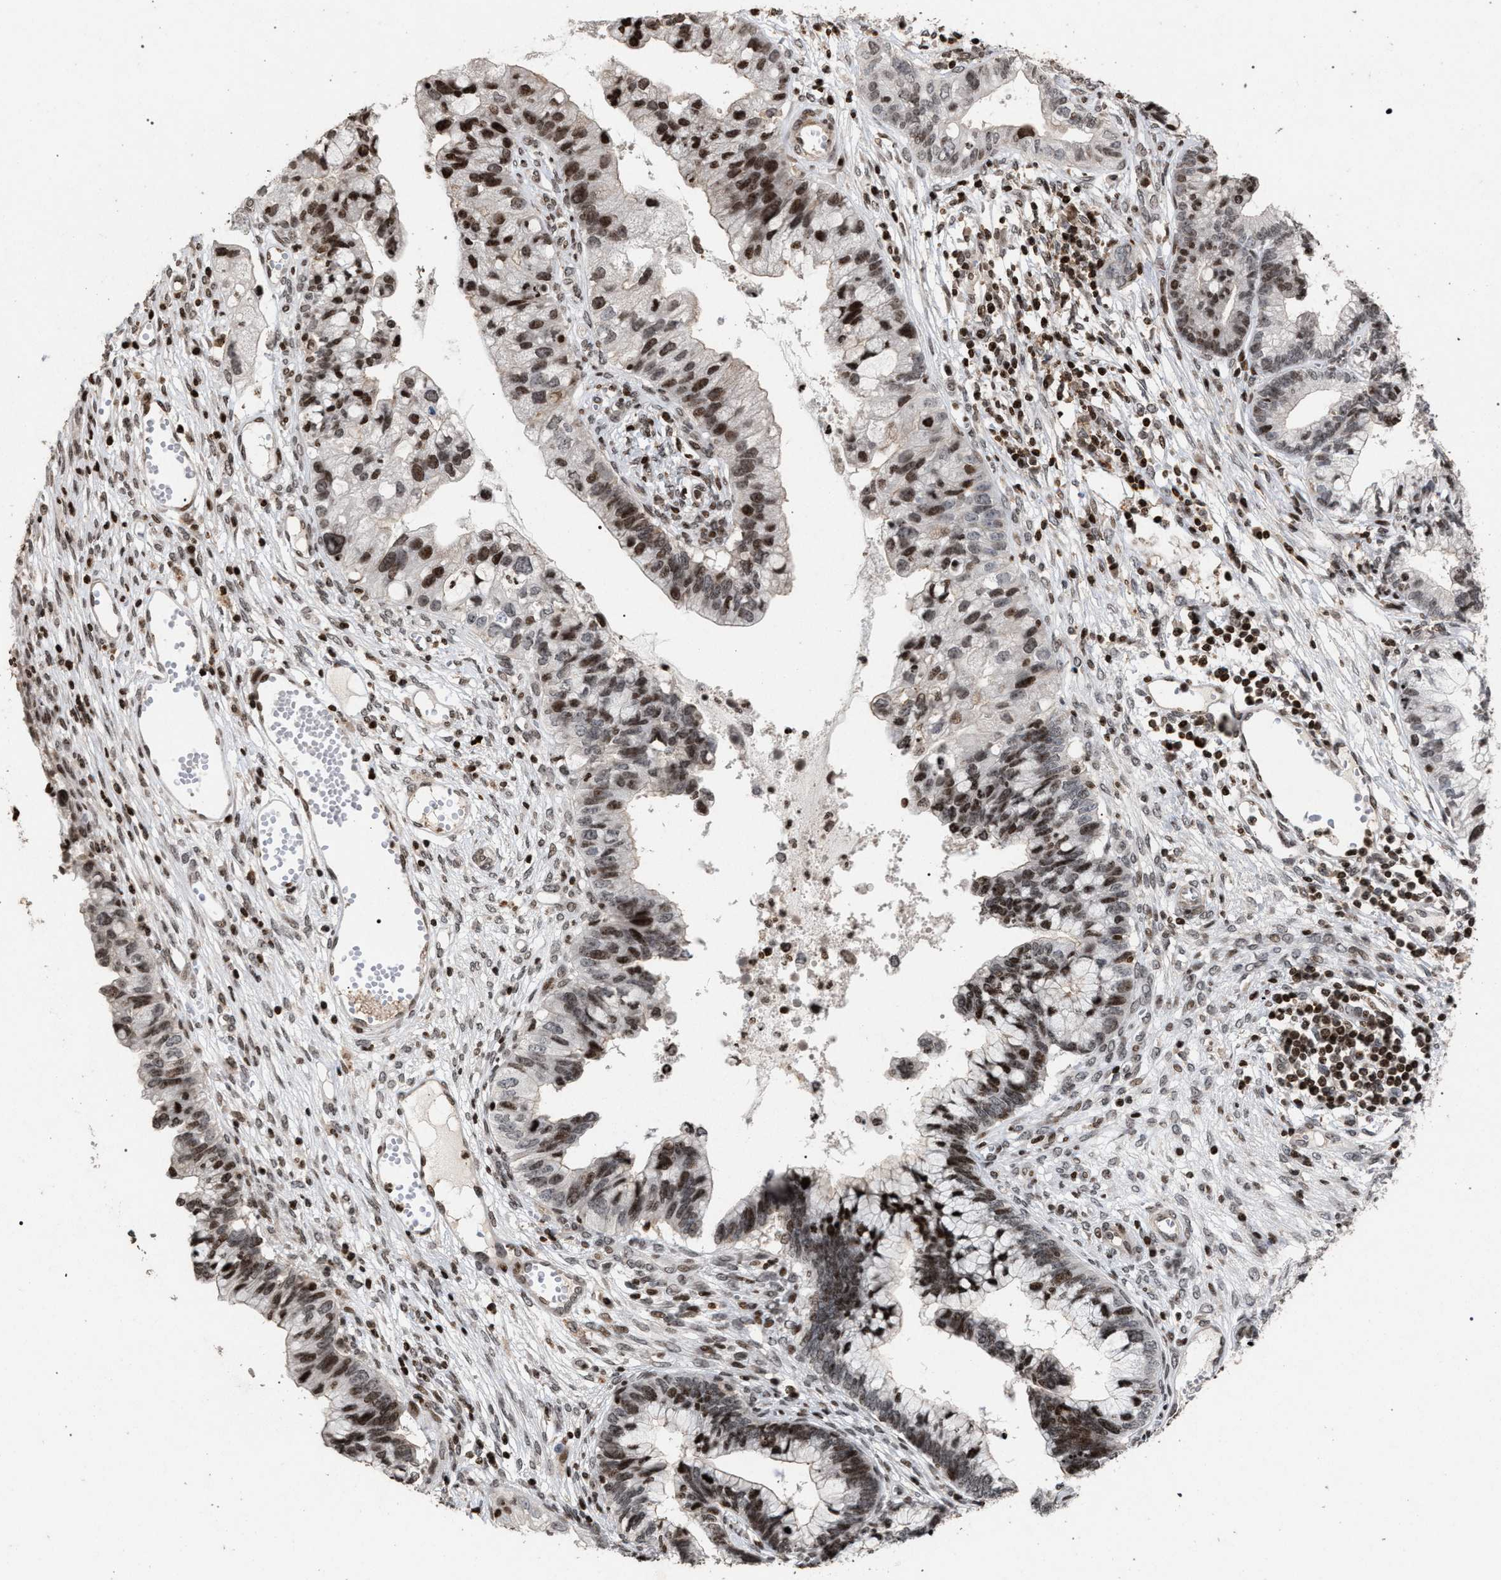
{"staining": {"intensity": "moderate", "quantity": ">75%", "location": "nuclear"}, "tissue": "cervical cancer", "cell_type": "Tumor cells", "image_type": "cancer", "snomed": [{"axis": "morphology", "description": "Adenocarcinoma, NOS"}, {"axis": "topography", "description": "Cervix"}], "caption": "This micrograph exhibits IHC staining of human cervical cancer, with medium moderate nuclear positivity in about >75% of tumor cells.", "gene": "FOXD3", "patient": {"sex": "female", "age": 44}}